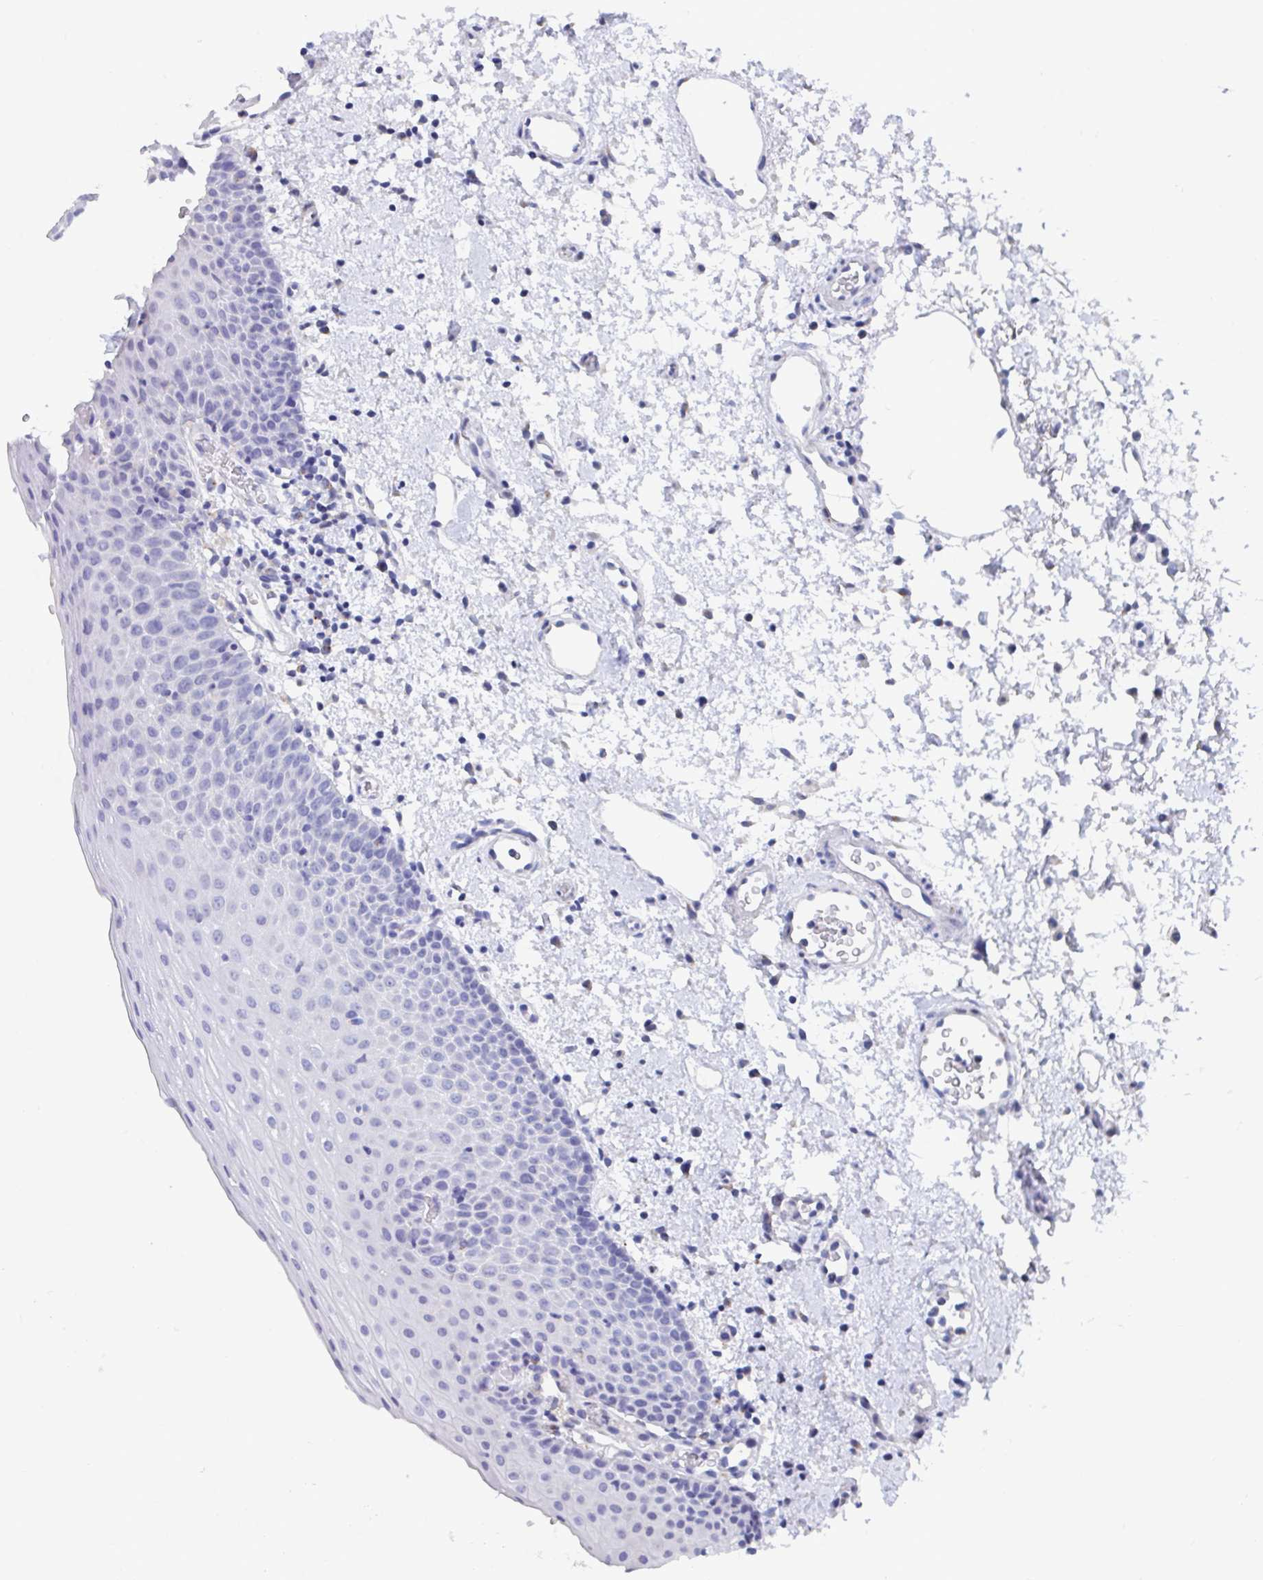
{"staining": {"intensity": "negative", "quantity": "none", "location": "none"}, "tissue": "oral mucosa", "cell_type": "Squamous epithelial cells", "image_type": "normal", "snomed": [{"axis": "morphology", "description": "Normal tissue, NOS"}, {"axis": "topography", "description": "Oral tissue"}, {"axis": "topography", "description": "Head-Neck"}], "caption": "Photomicrograph shows no significant protein staining in squamous epithelial cells of unremarkable oral mucosa. (Stains: DAB immunohistochemistry (IHC) with hematoxylin counter stain, Microscopy: brightfield microscopy at high magnification).", "gene": "TAS2R39", "patient": {"sex": "female", "age": 55}}